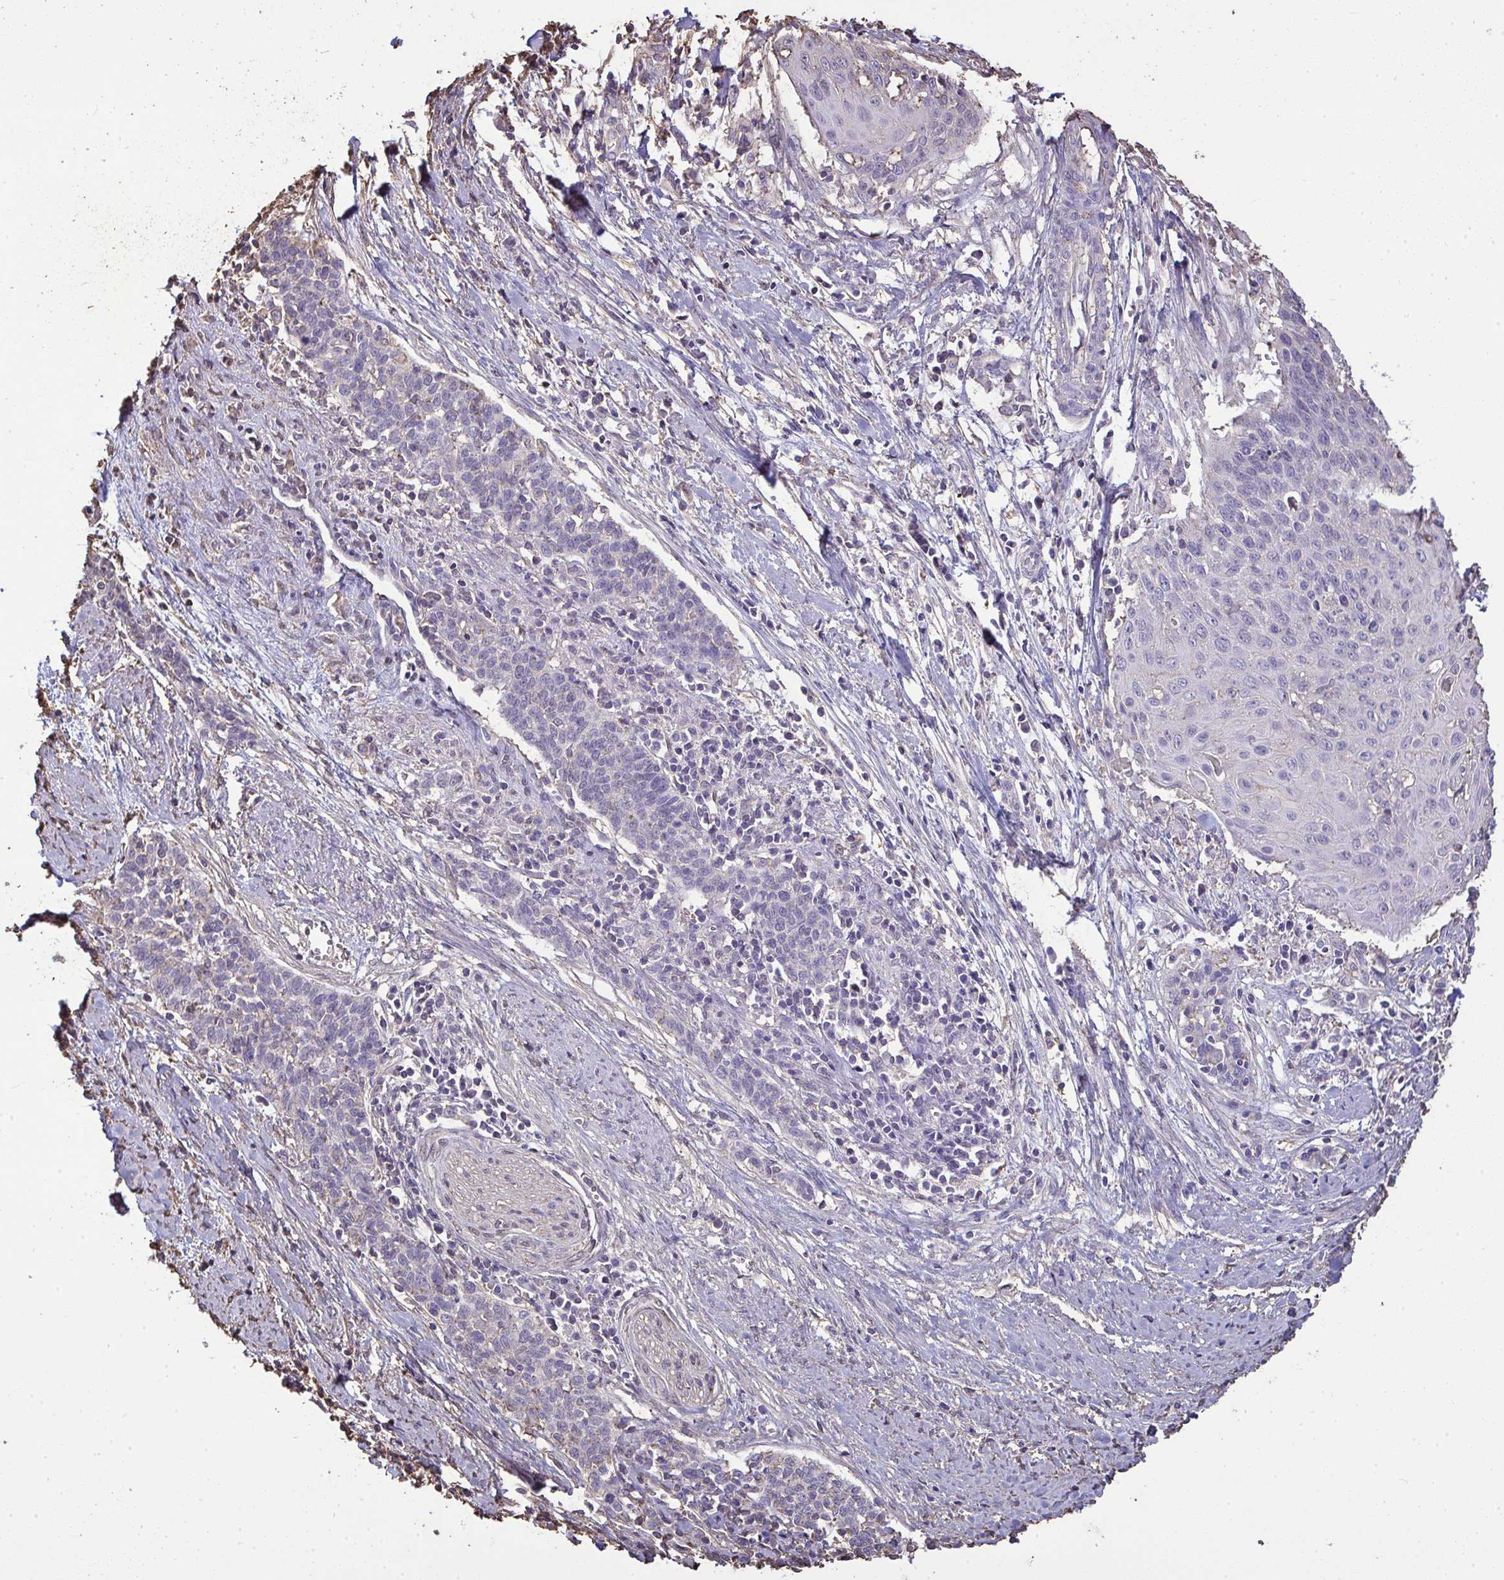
{"staining": {"intensity": "negative", "quantity": "none", "location": "none"}, "tissue": "cervical cancer", "cell_type": "Tumor cells", "image_type": "cancer", "snomed": [{"axis": "morphology", "description": "Squamous cell carcinoma, NOS"}, {"axis": "topography", "description": "Cervix"}], "caption": "The photomicrograph demonstrates no staining of tumor cells in cervical cancer.", "gene": "ANXA5", "patient": {"sex": "female", "age": 39}}